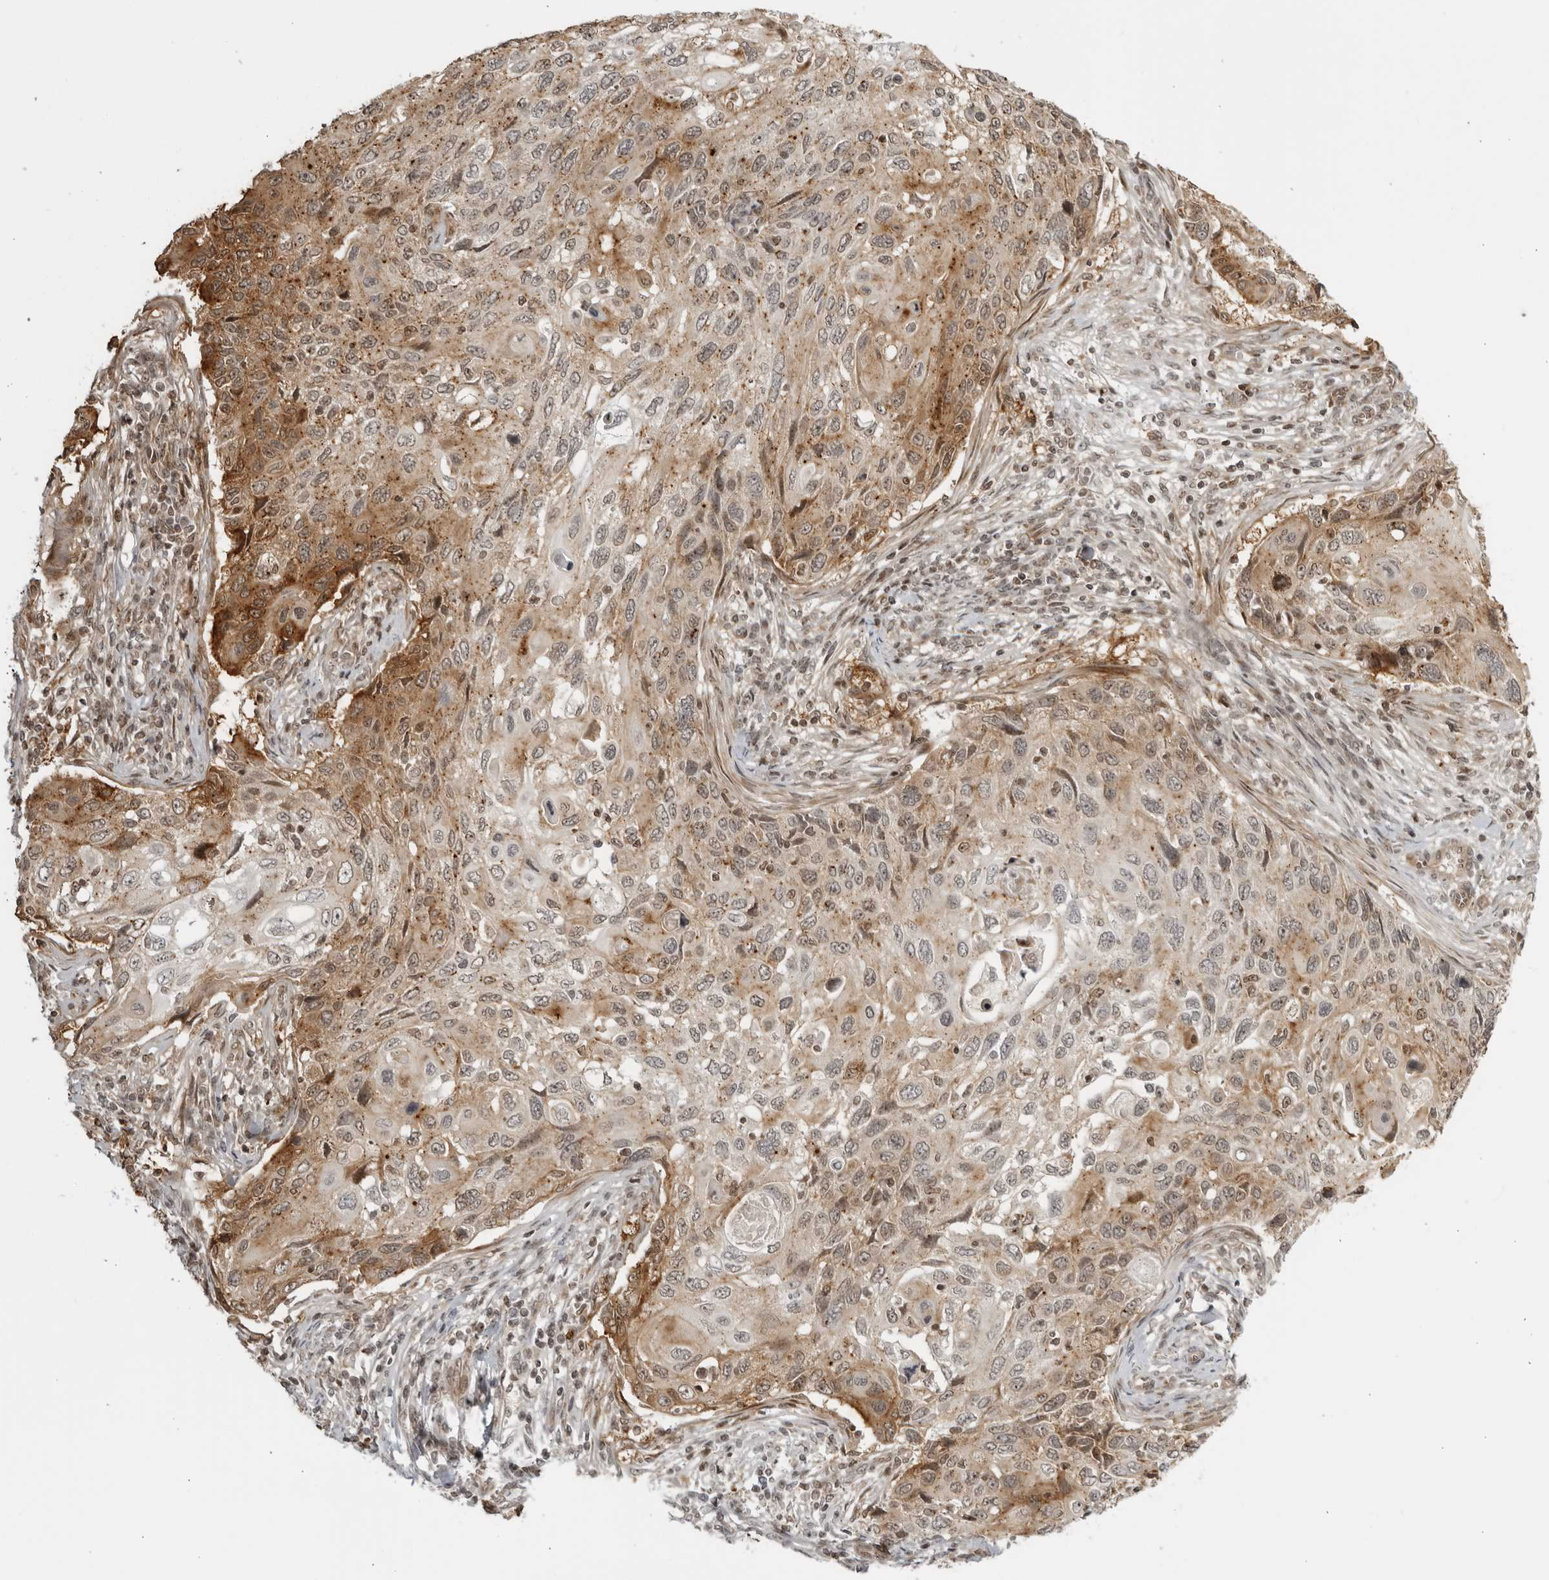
{"staining": {"intensity": "moderate", "quantity": "25%-75%", "location": "cytoplasmic/membranous"}, "tissue": "cervical cancer", "cell_type": "Tumor cells", "image_type": "cancer", "snomed": [{"axis": "morphology", "description": "Squamous cell carcinoma, NOS"}, {"axis": "topography", "description": "Cervix"}], "caption": "Cervical cancer stained with a protein marker demonstrates moderate staining in tumor cells.", "gene": "TCF21", "patient": {"sex": "female", "age": 70}}